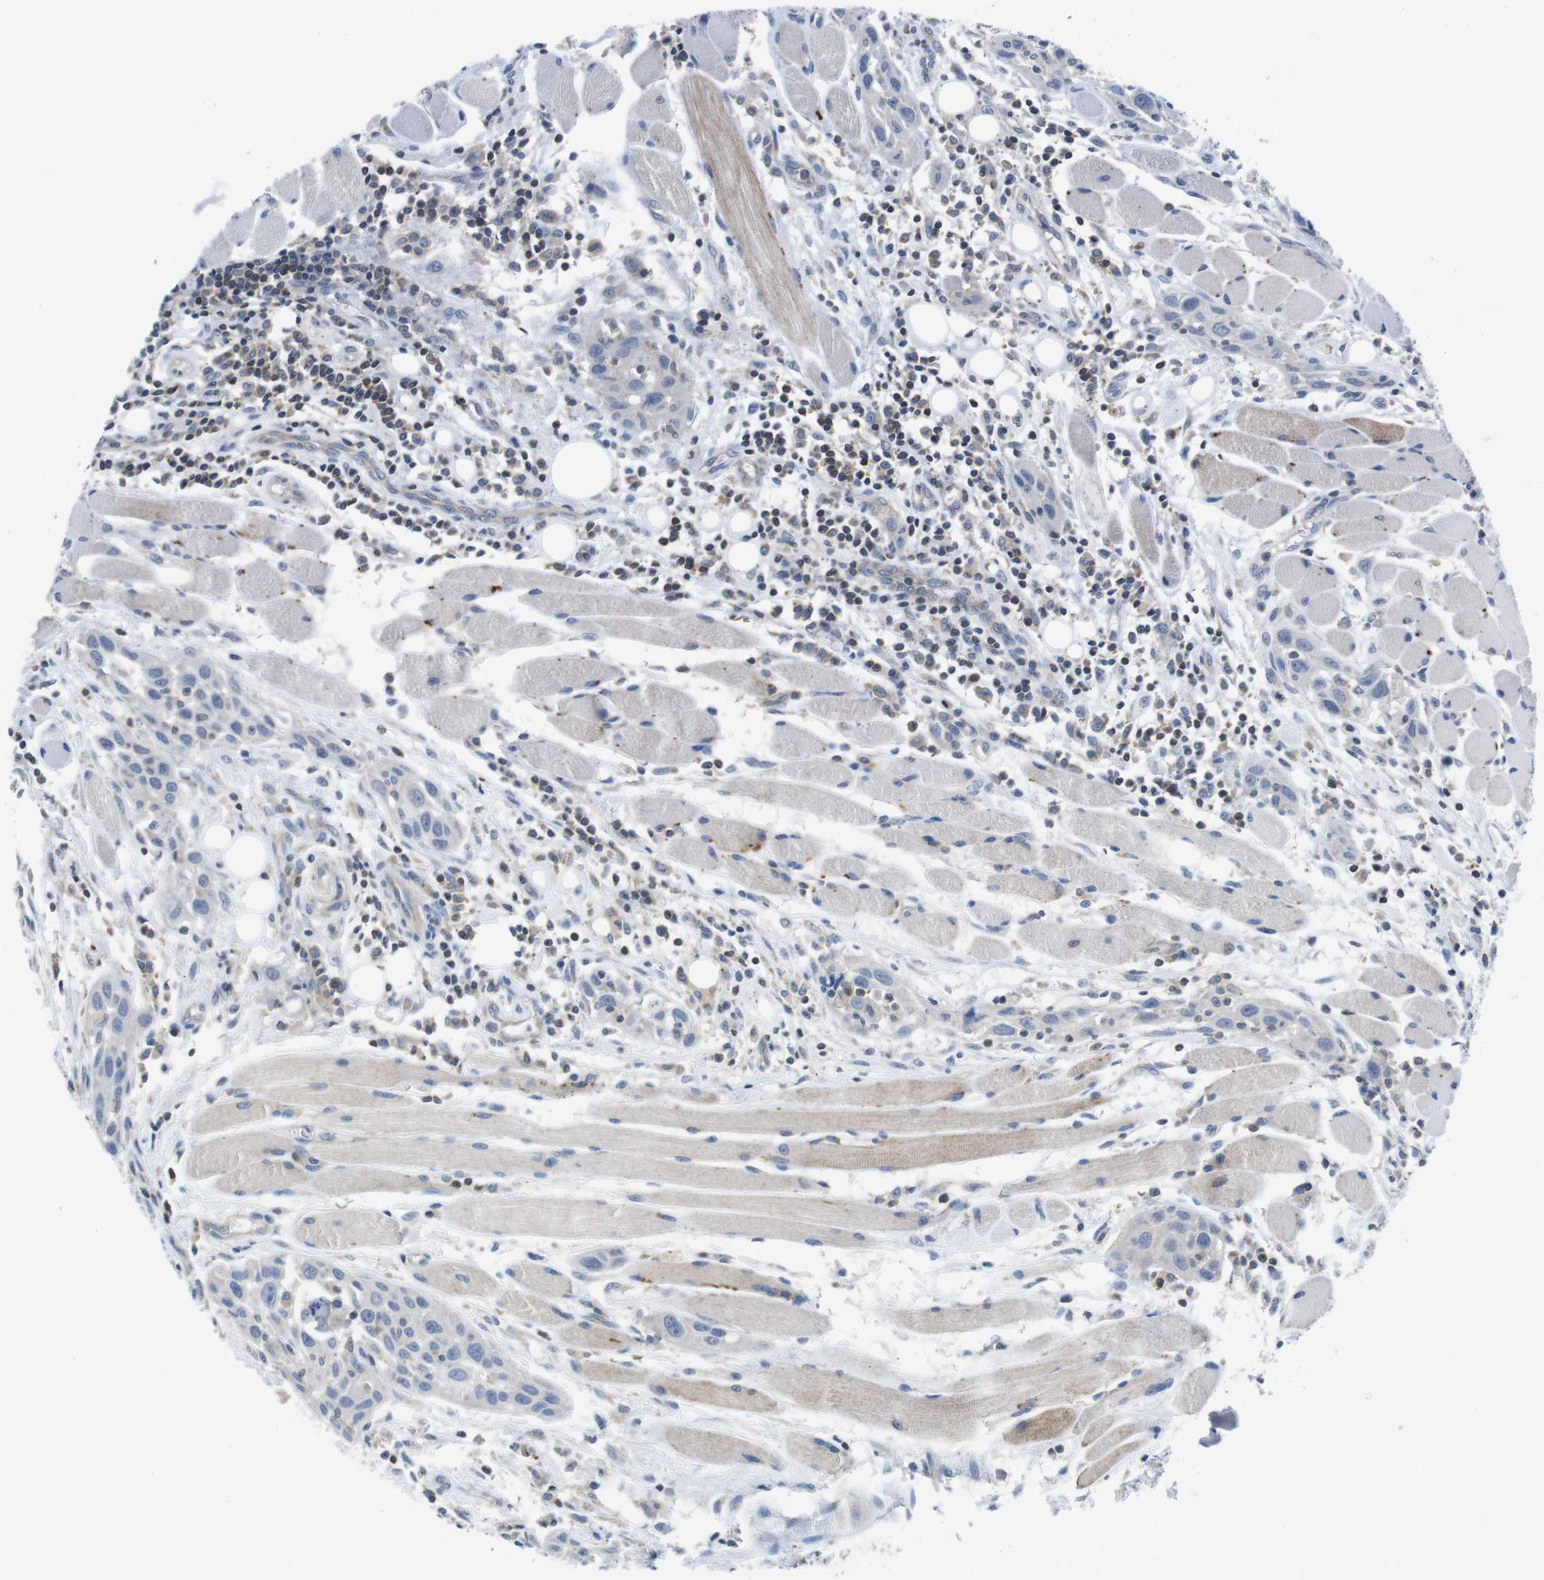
{"staining": {"intensity": "negative", "quantity": "none", "location": "none"}, "tissue": "head and neck cancer", "cell_type": "Tumor cells", "image_type": "cancer", "snomed": [{"axis": "morphology", "description": "Squamous cell carcinoma, NOS"}, {"axis": "topography", "description": "Oral tissue"}, {"axis": "topography", "description": "Head-Neck"}], "caption": "Protein analysis of head and neck cancer (squamous cell carcinoma) reveals no significant staining in tumor cells.", "gene": "PIK3CD", "patient": {"sex": "female", "age": 50}}